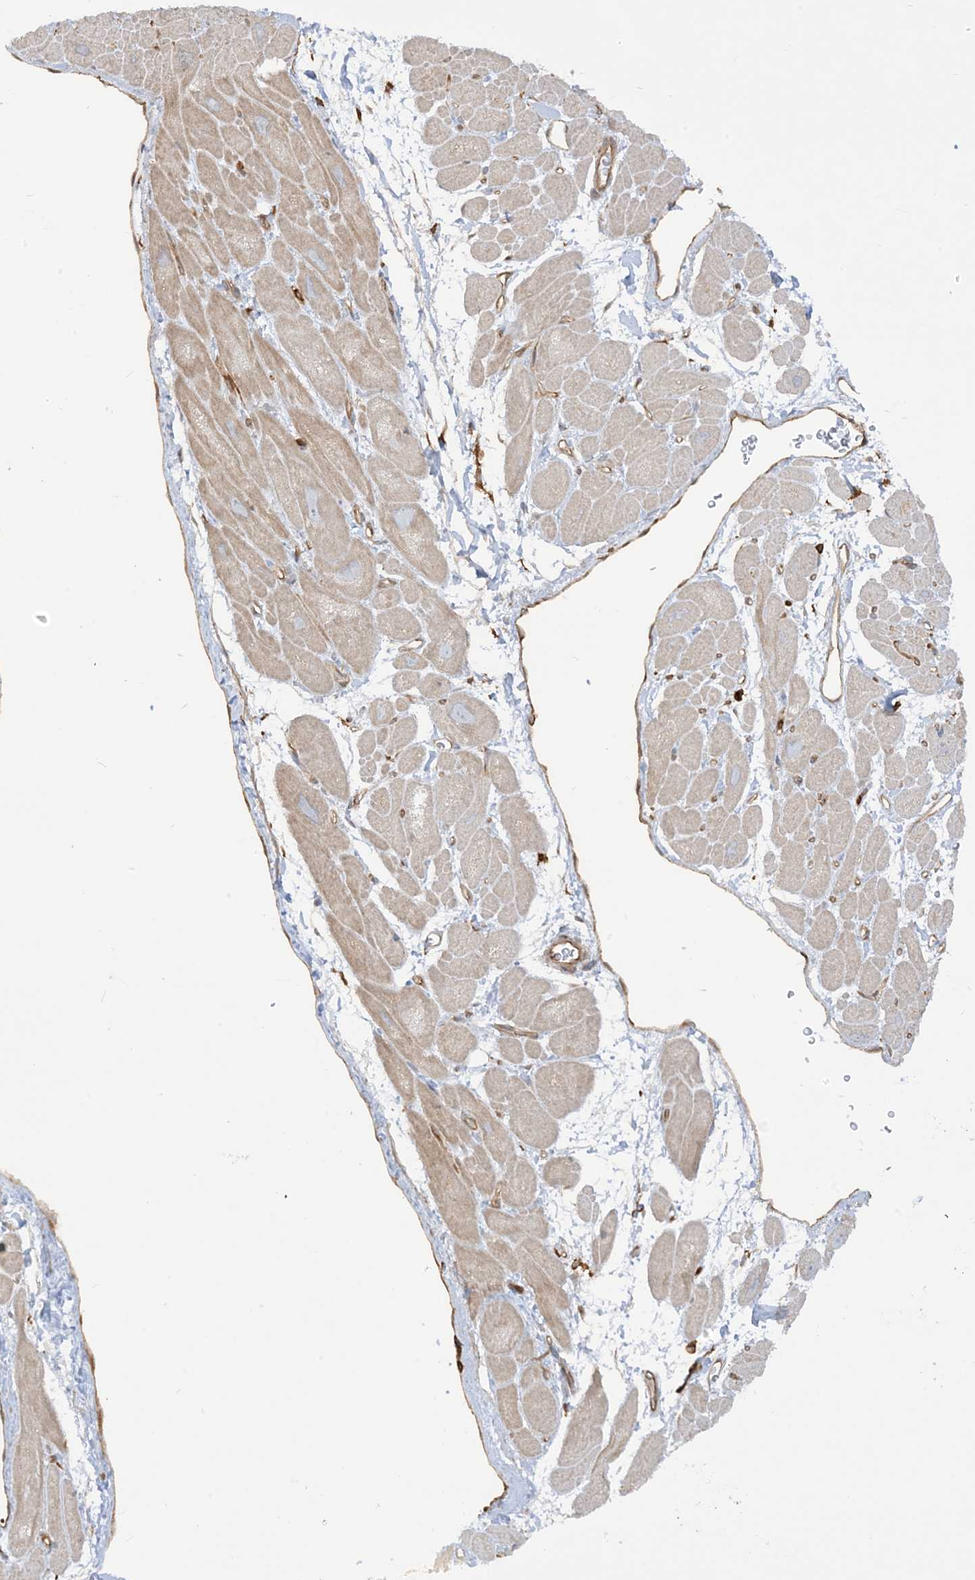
{"staining": {"intensity": "weak", "quantity": "25%-75%", "location": "cytoplasmic/membranous"}, "tissue": "heart muscle", "cell_type": "Cardiomyocytes", "image_type": "normal", "snomed": [{"axis": "morphology", "description": "Normal tissue, NOS"}, {"axis": "topography", "description": "Heart"}], "caption": "IHC staining of benign heart muscle, which demonstrates low levels of weak cytoplasmic/membranous positivity in about 25%-75% of cardiomyocytes indicating weak cytoplasmic/membranous protein expression. The staining was performed using DAB (brown) for protein detection and nuclei were counterstained in hematoxylin (blue).", "gene": "CAPZB", "patient": {"sex": "male", "age": 49}}